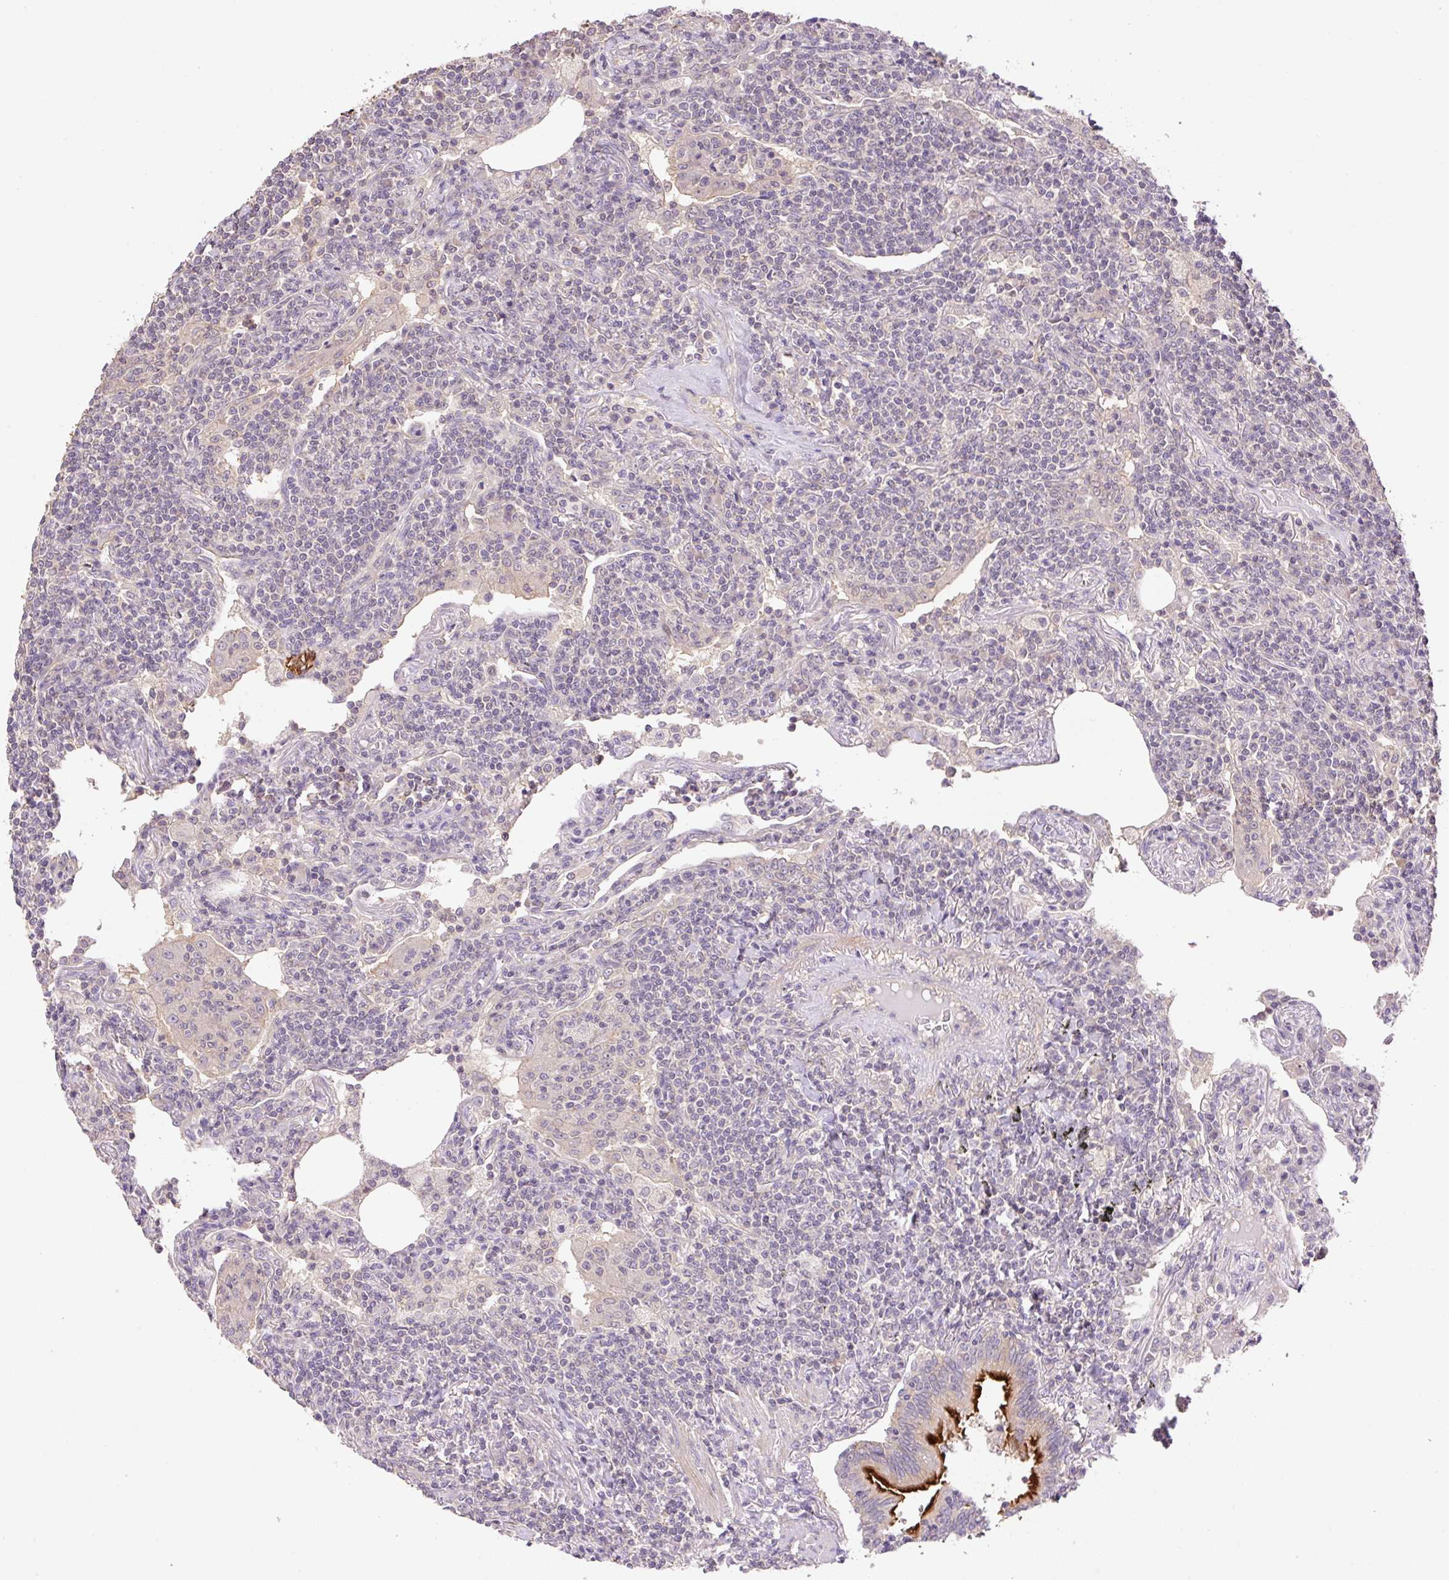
{"staining": {"intensity": "negative", "quantity": "none", "location": "none"}, "tissue": "lymphoma", "cell_type": "Tumor cells", "image_type": "cancer", "snomed": [{"axis": "morphology", "description": "Malignant lymphoma, non-Hodgkin's type, Low grade"}, {"axis": "topography", "description": "Lung"}], "caption": "Tumor cells show no significant expression in lymphoma. (DAB (3,3'-diaminobenzidine) immunohistochemistry with hematoxylin counter stain).", "gene": "COX8A", "patient": {"sex": "female", "age": 71}}